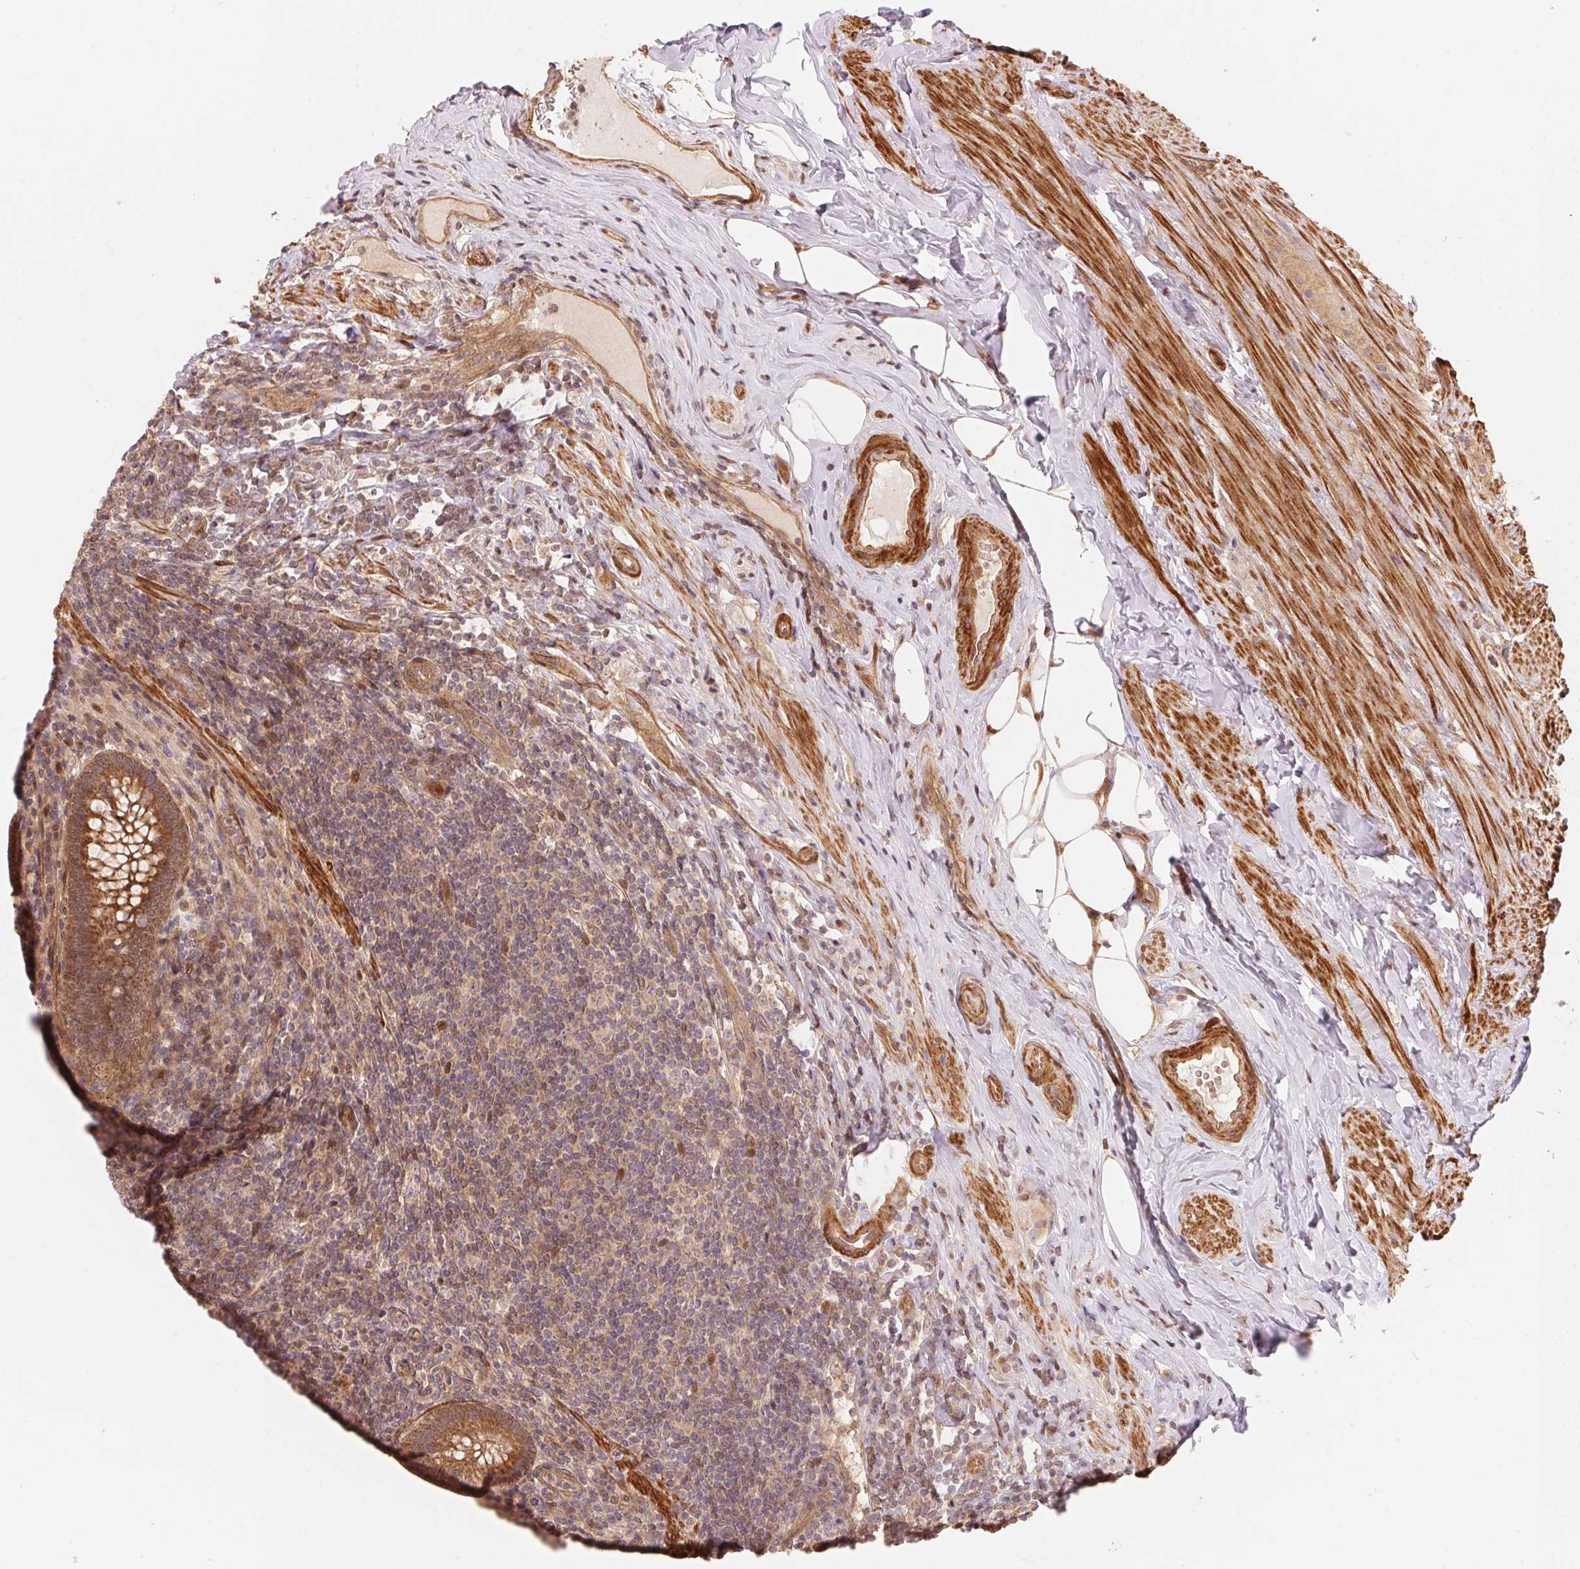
{"staining": {"intensity": "moderate", "quantity": ">75%", "location": "cytoplasmic/membranous"}, "tissue": "appendix", "cell_type": "Glandular cells", "image_type": "normal", "snomed": [{"axis": "morphology", "description": "Normal tissue, NOS"}, {"axis": "topography", "description": "Appendix"}], "caption": "IHC histopathology image of unremarkable appendix: human appendix stained using immunohistochemistry reveals medium levels of moderate protein expression localized specifically in the cytoplasmic/membranous of glandular cells, appearing as a cytoplasmic/membranous brown color.", "gene": "TNIP2", "patient": {"sex": "male", "age": 47}}